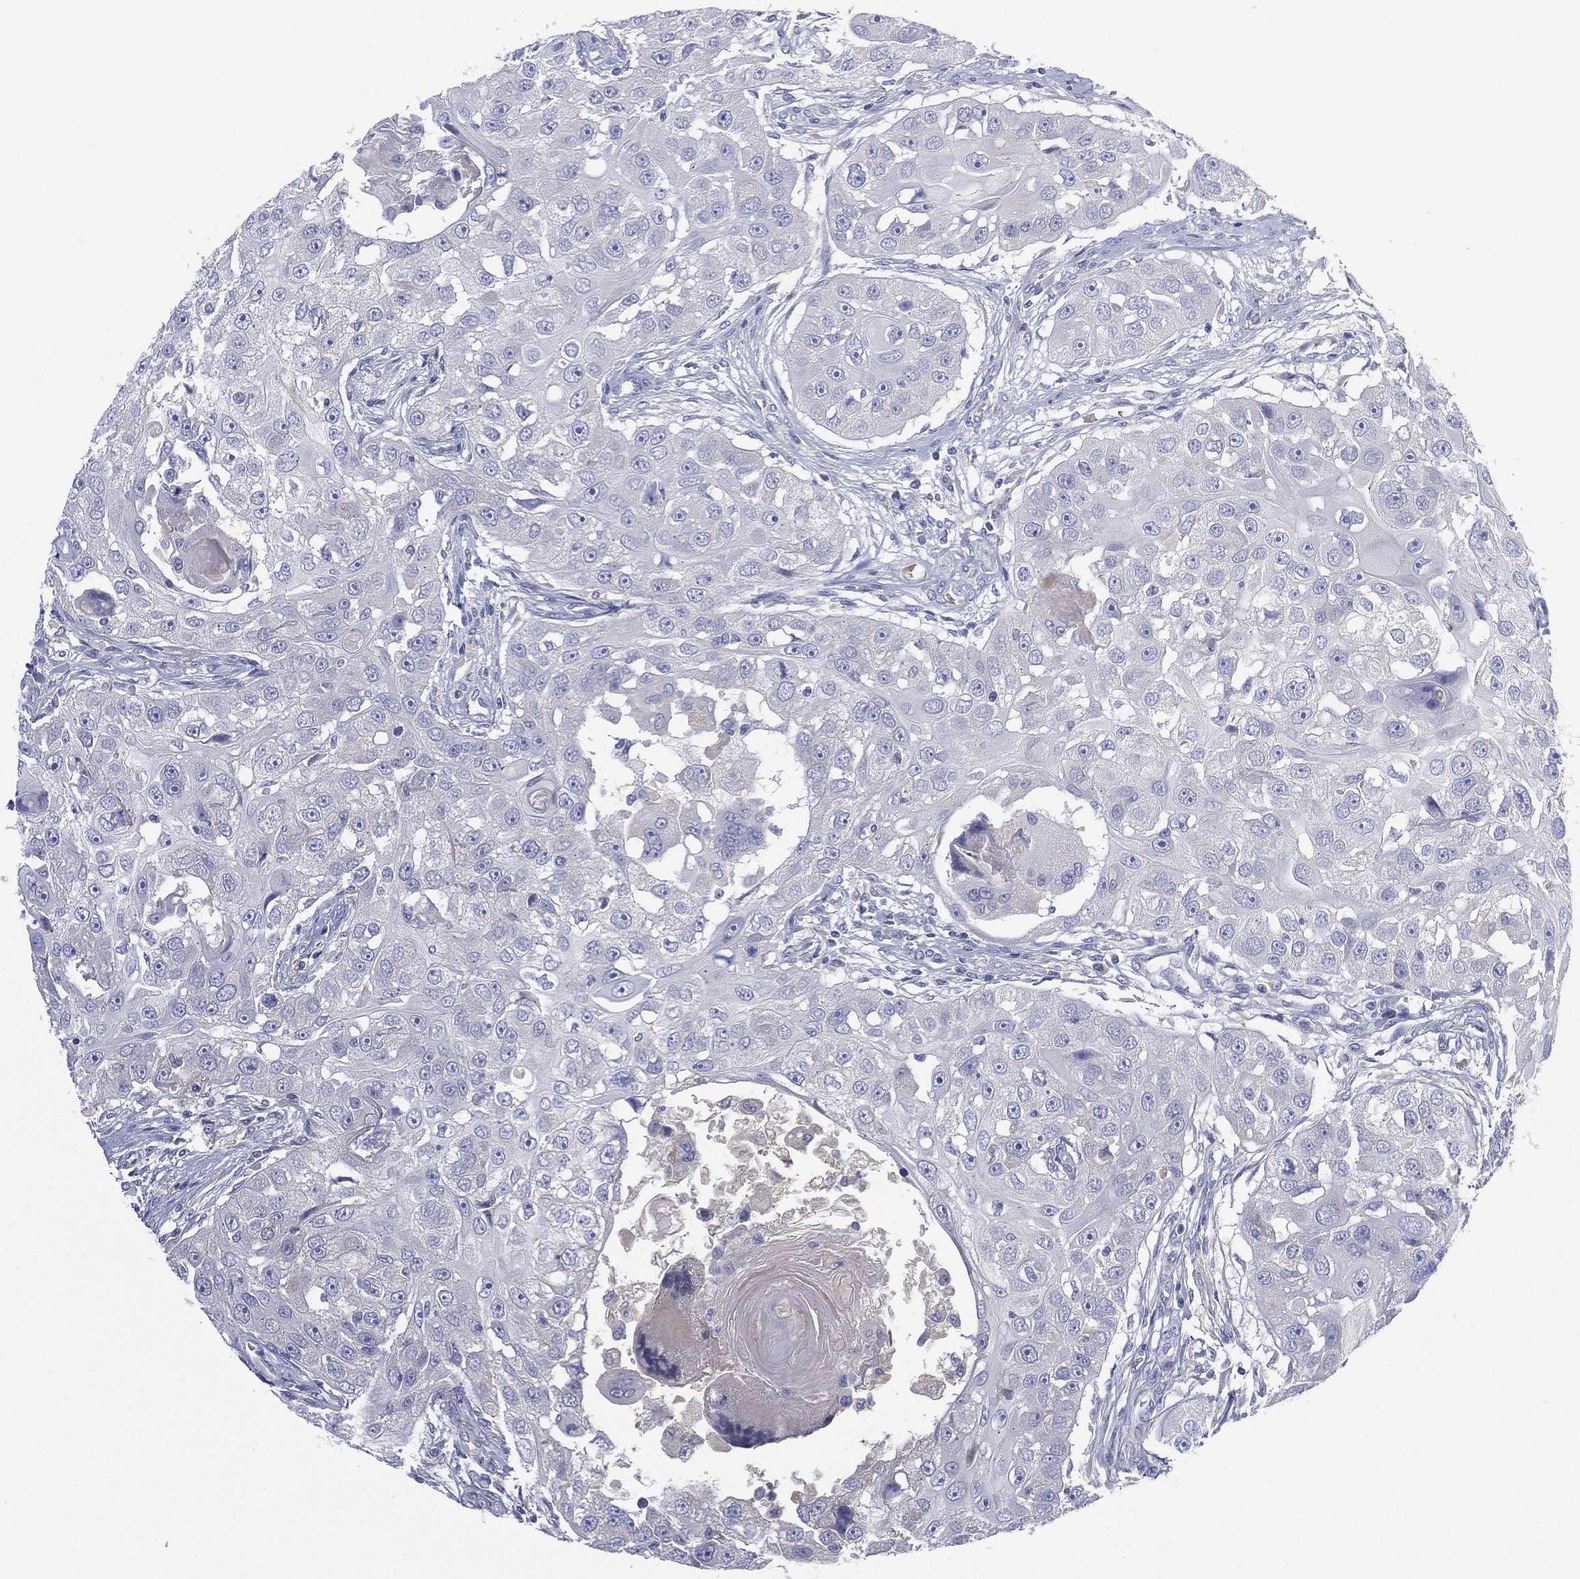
{"staining": {"intensity": "negative", "quantity": "none", "location": "none"}, "tissue": "head and neck cancer", "cell_type": "Tumor cells", "image_type": "cancer", "snomed": [{"axis": "morphology", "description": "Squamous cell carcinoma, NOS"}, {"axis": "topography", "description": "Head-Neck"}], "caption": "High magnification brightfield microscopy of squamous cell carcinoma (head and neck) stained with DAB (brown) and counterstained with hematoxylin (blue): tumor cells show no significant positivity. (Brightfield microscopy of DAB immunohistochemistry (IHC) at high magnification).", "gene": "CYP2D6", "patient": {"sex": "male", "age": 51}}